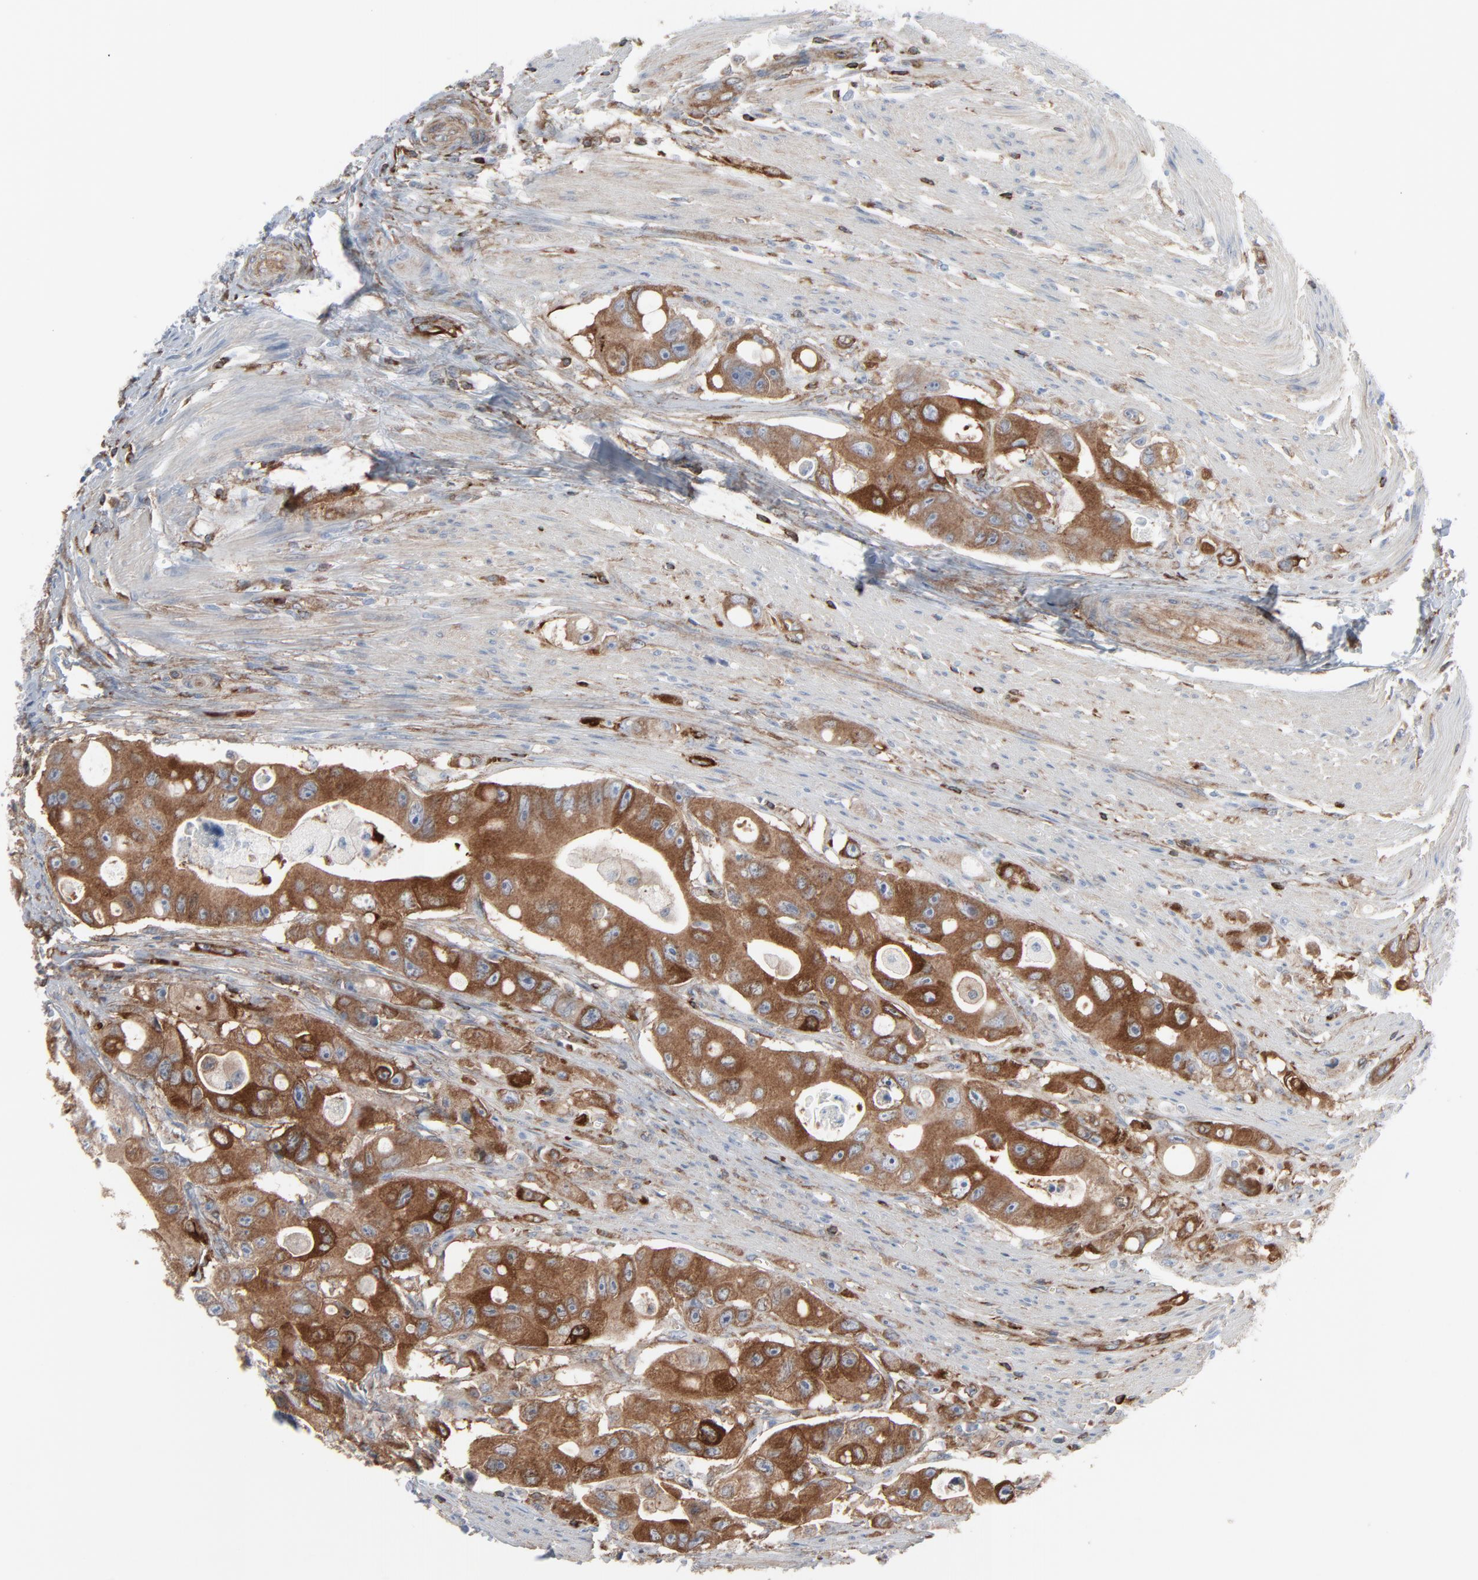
{"staining": {"intensity": "strong", "quantity": ">75%", "location": "cytoplasmic/membranous"}, "tissue": "colorectal cancer", "cell_type": "Tumor cells", "image_type": "cancer", "snomed": [{"axis": "morphology", "description": "Adenocarcinoma, NOS"}, {"axis": "topography", "description": "Colon"}], "caption": "The micrograph displays immunohistochemical staining of colorectal cancer (adenocarcinoma). There is strong cytoplasmic/membranous staining is appreciated in about >75% of tumor cells.", "gene": "OPTN", "patient": {"sex": "female", "age": 46}}